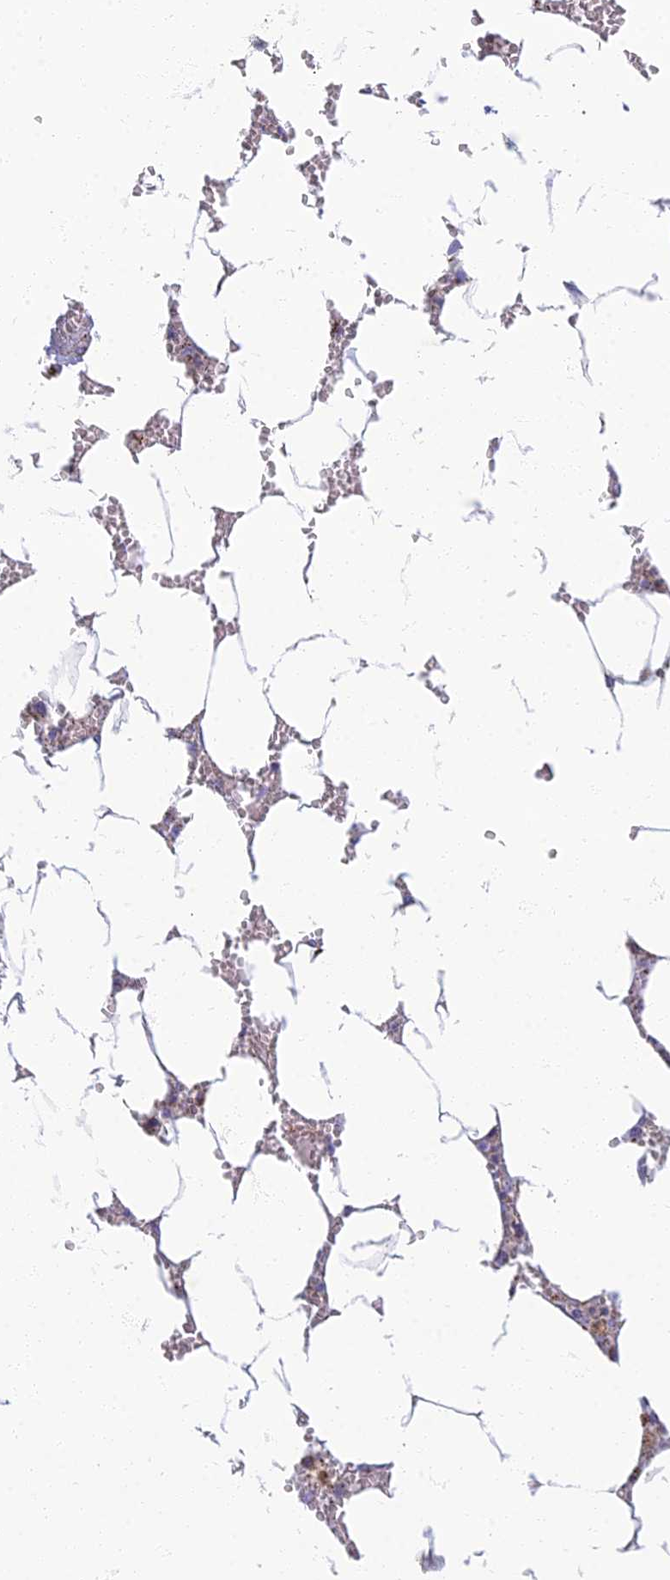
{"staining": {"intensity": "negative", "quantity": "none", "location": "none"}, "tissue": "bone marrow", "cell_type": "Hematopoietic cells", "image_type": "normal", "snomed": [{"axis": "morphology", "description": "Normal tissue, NOS"}, {"axis": "topography", "description": "Bone marrow"}], "caption": "The IHC histopathology image has no significant expression in hematopoietic cells of bone marrow. Brightfield microscopy of immunohistochemistry (IHC) stained with DAB (brown) and hematoxylin (blue), captured at high magnification.", "gene": "CHMP4B", "patient": {"sex": "male", "age": 70}}